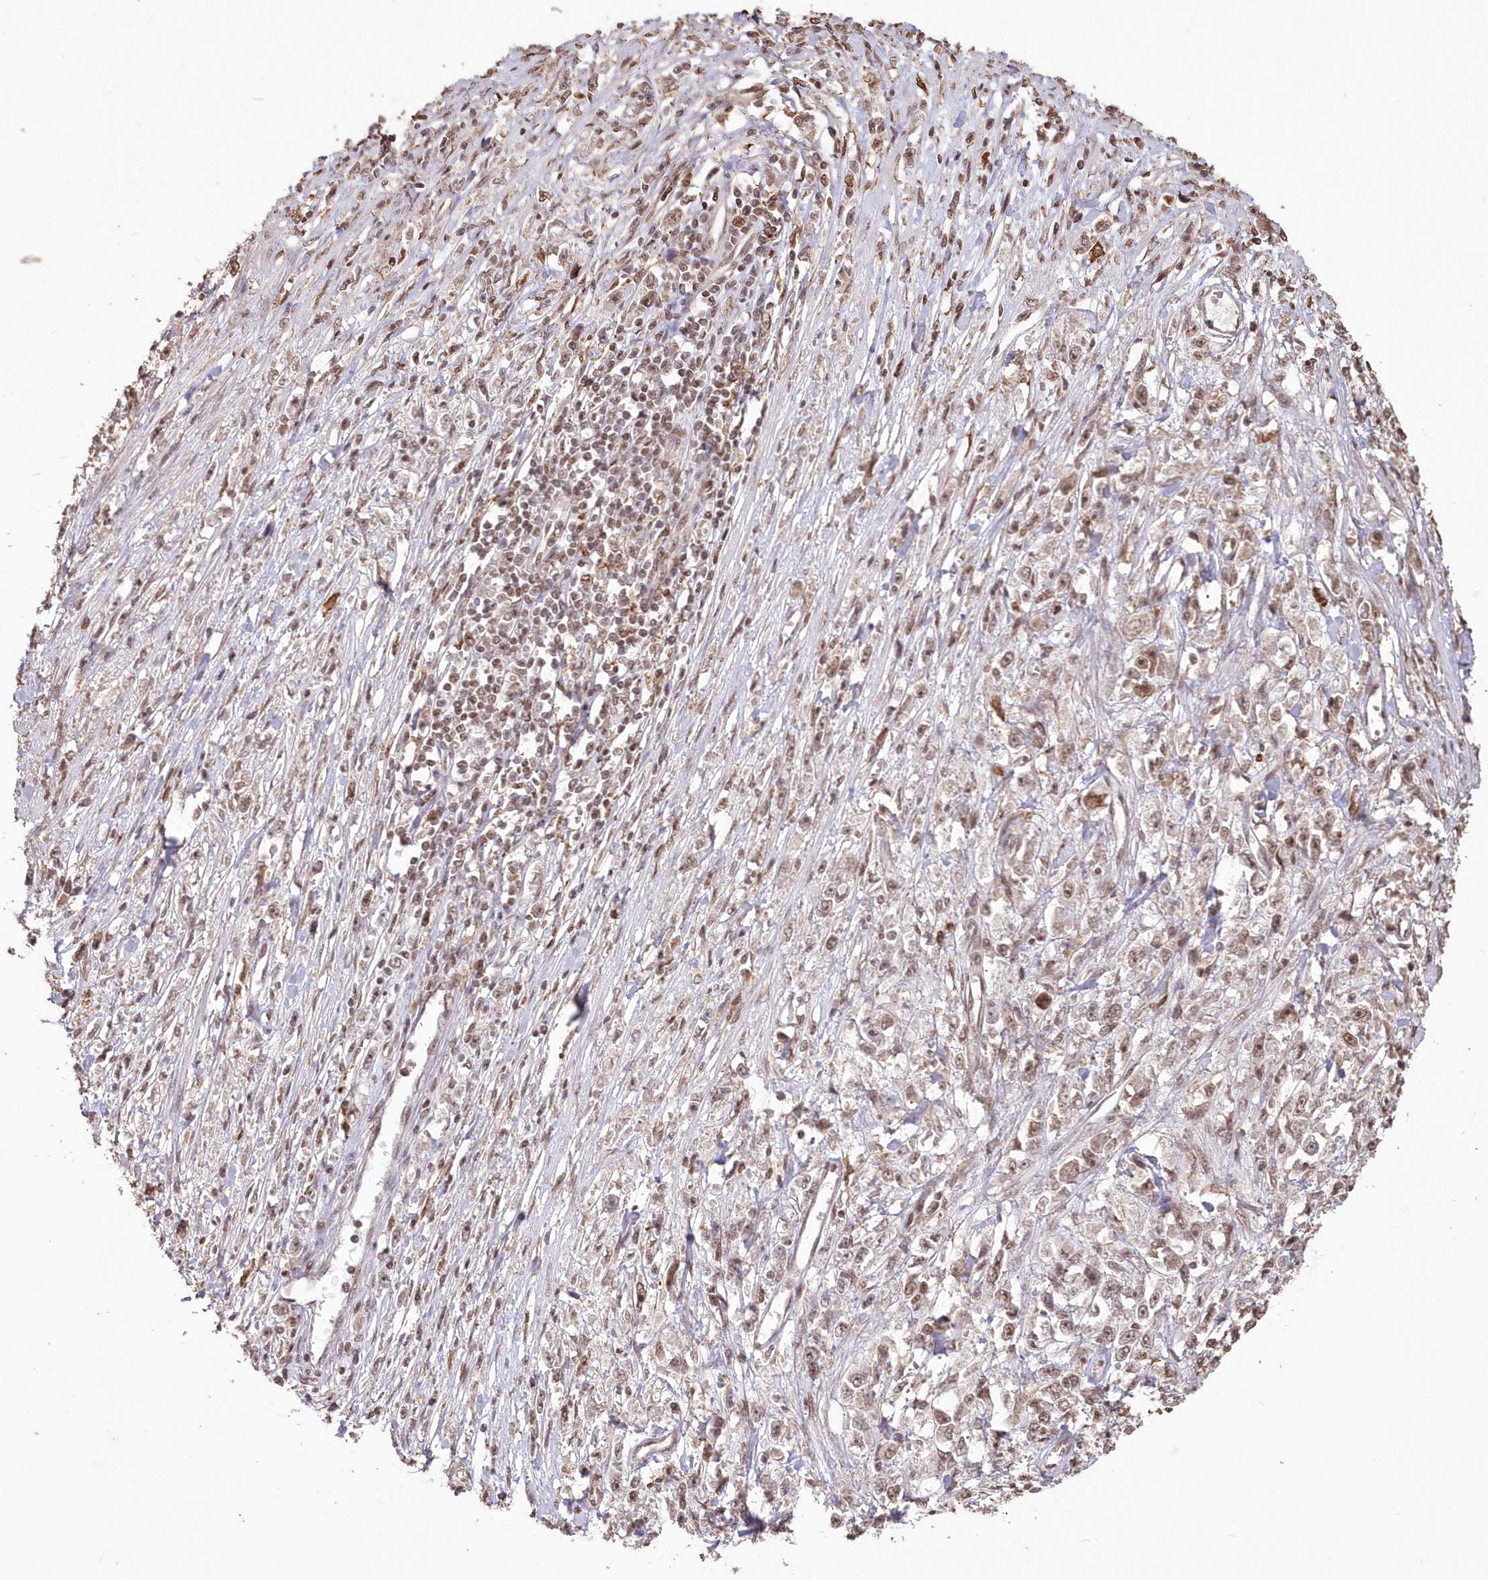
{"staining": {"intensity": "moderate", "quantity": ">75%", "location": "nuclear"}, "tissue": "stomach cancer", "cell_type": "Tumor cells", "image_type": "cancer", "snomed": [{"axis": "morphology", "description": "Adenocarcinoma, NOS"}, {"axis": "topography", "description": "Stomach"}], "caption": "An immunohistochemistry histopathology image of tumor tissue is shown. Protein staining in brown labels moderate nuclear positivity in stomach cancer within tumor cells.", "gene": "PDS5A", "patient": {"sex": "female", "age": 59}}